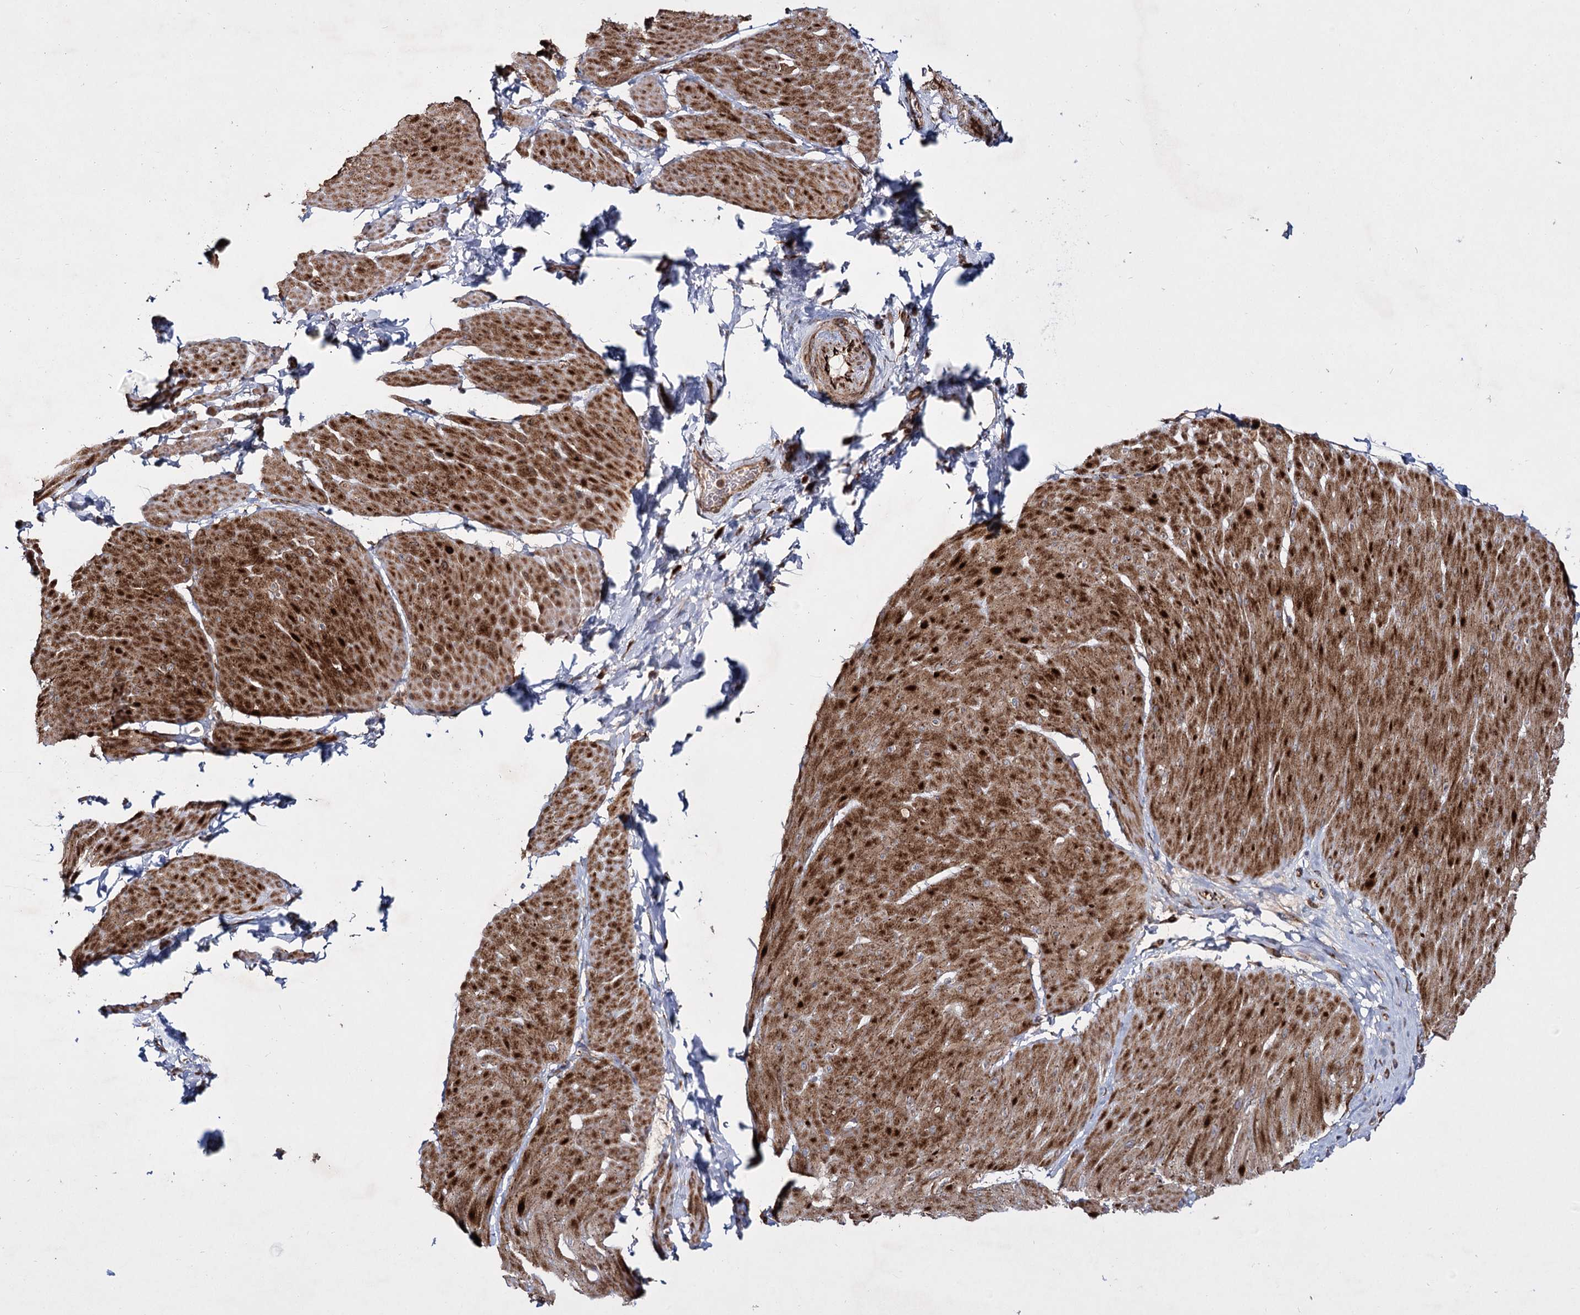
{"staining": {"intensity": "strong", "quantity": "25%-75%", "location": "cytoplasmic/membranous"}, "tissue": "smooth muscle", "cell_type": "Smooth muscle cells", "image_type": "normal", "snomed": [{"axis": "morphology", "description": "Urothelial carcinoma, High grade"}, {"axis": "topography", "description": "Urinary bladder"}], "caption": "The micrograph shows staining of normal smooth muscle, revealing strong cytoplasmic/membranous protein expression (brown color) within smooth muscle cells.", "gene": "HECTD2", "patient": {"sex": "male", "age": 46}}